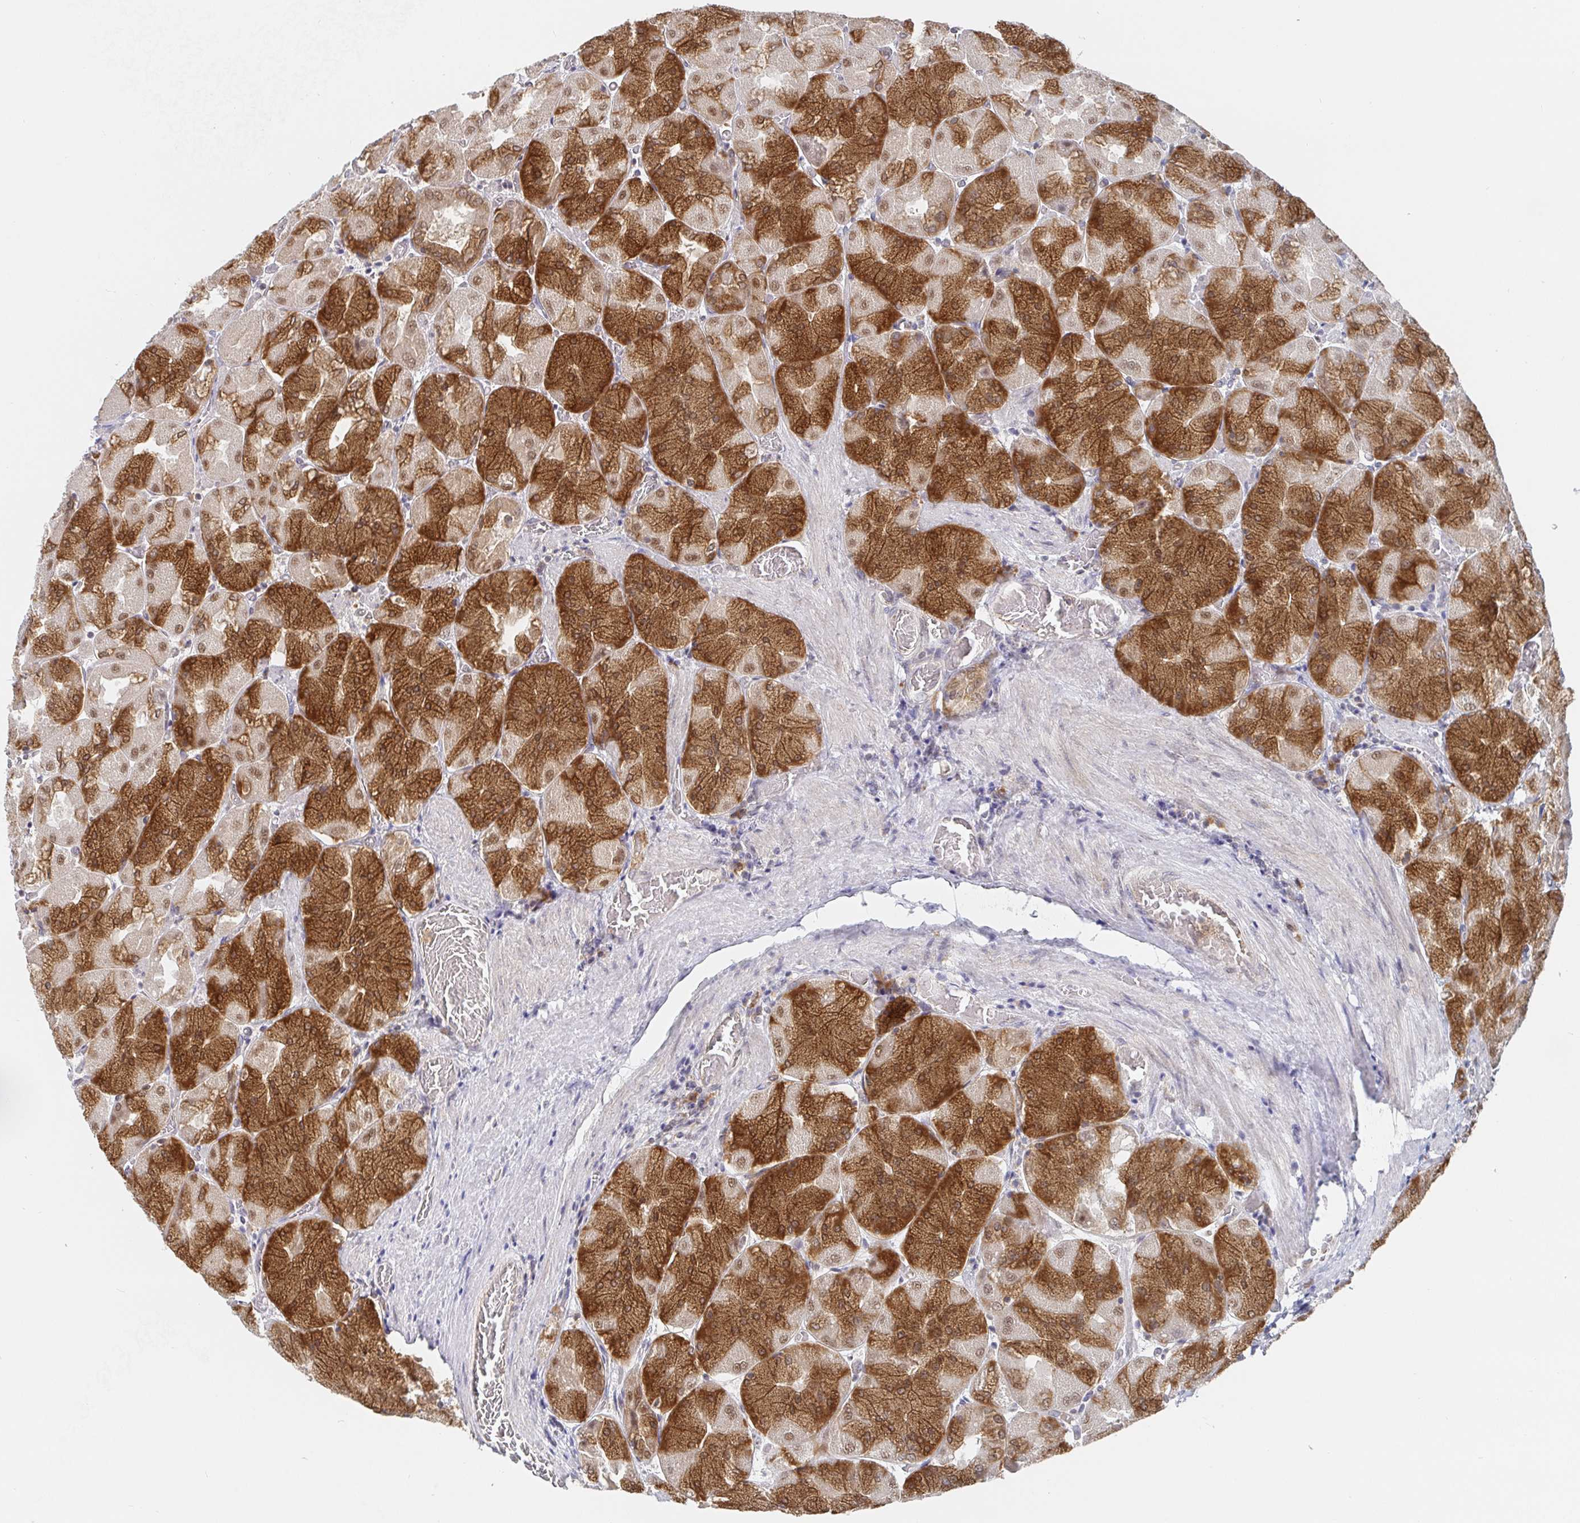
{"staining": {"intensity": "strong", "quantity": ">75%", "location": "cytoplasmic/membranous,nuclear"}, "tissue": "stomach", "cell_type": "Glandular cells", "image_type": "normal", "snomed": [{"axis": "morphology", "description": "Normal tissue, NOS"}, {"axis": "topography", "description": "Stomach"}], "caption": "Protein expression analysis of unremarkable human stomach reveals strong cytoplasmic/membranous,nuclear positivity in about >75% of glandular cells.", "gene": "ALG1L2", "patient": {"sex": "female", "age": 61}}